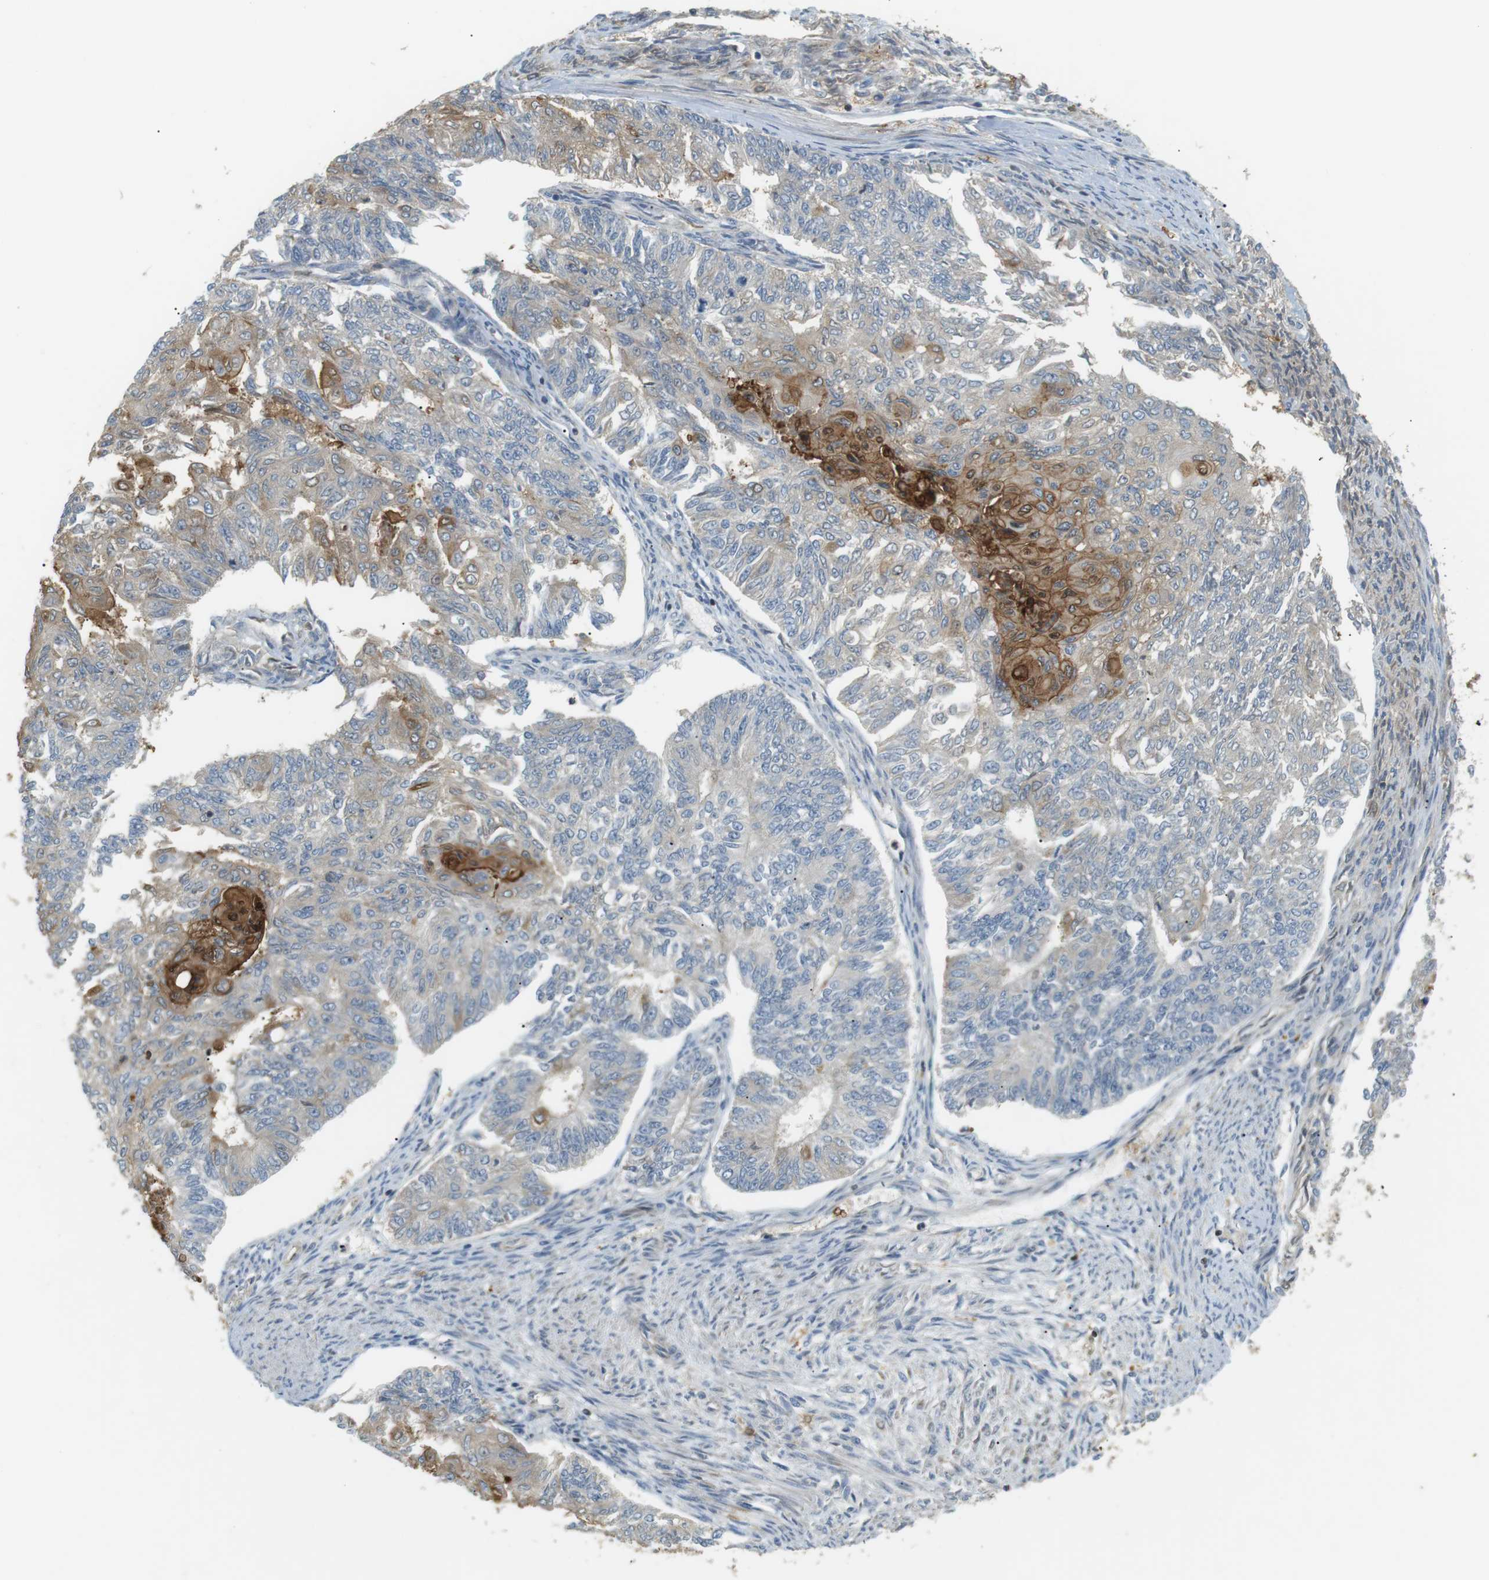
{"staining": {"intensity": "moderate", "quantity": "<25%", "location": "cytoplasmic/membranous"}, "tissue": "endometrial cancer", "cell_type": "Tumor cells", "image_type": "cancer", "snomed": [{"axis": "morphology", "description": "Adenocarcinoma, NOS"}, {"axis": "topography", "description": "Endometrium"}], "caption": "Approximately <25% of tumor cells in human endometrial cancer show moderate cytoplasmic/membranous protein positivity as visualized by brown immunohistochemical staining.", "gene": "P2RY1", "patient": {"sex": "female", "age": 32}}